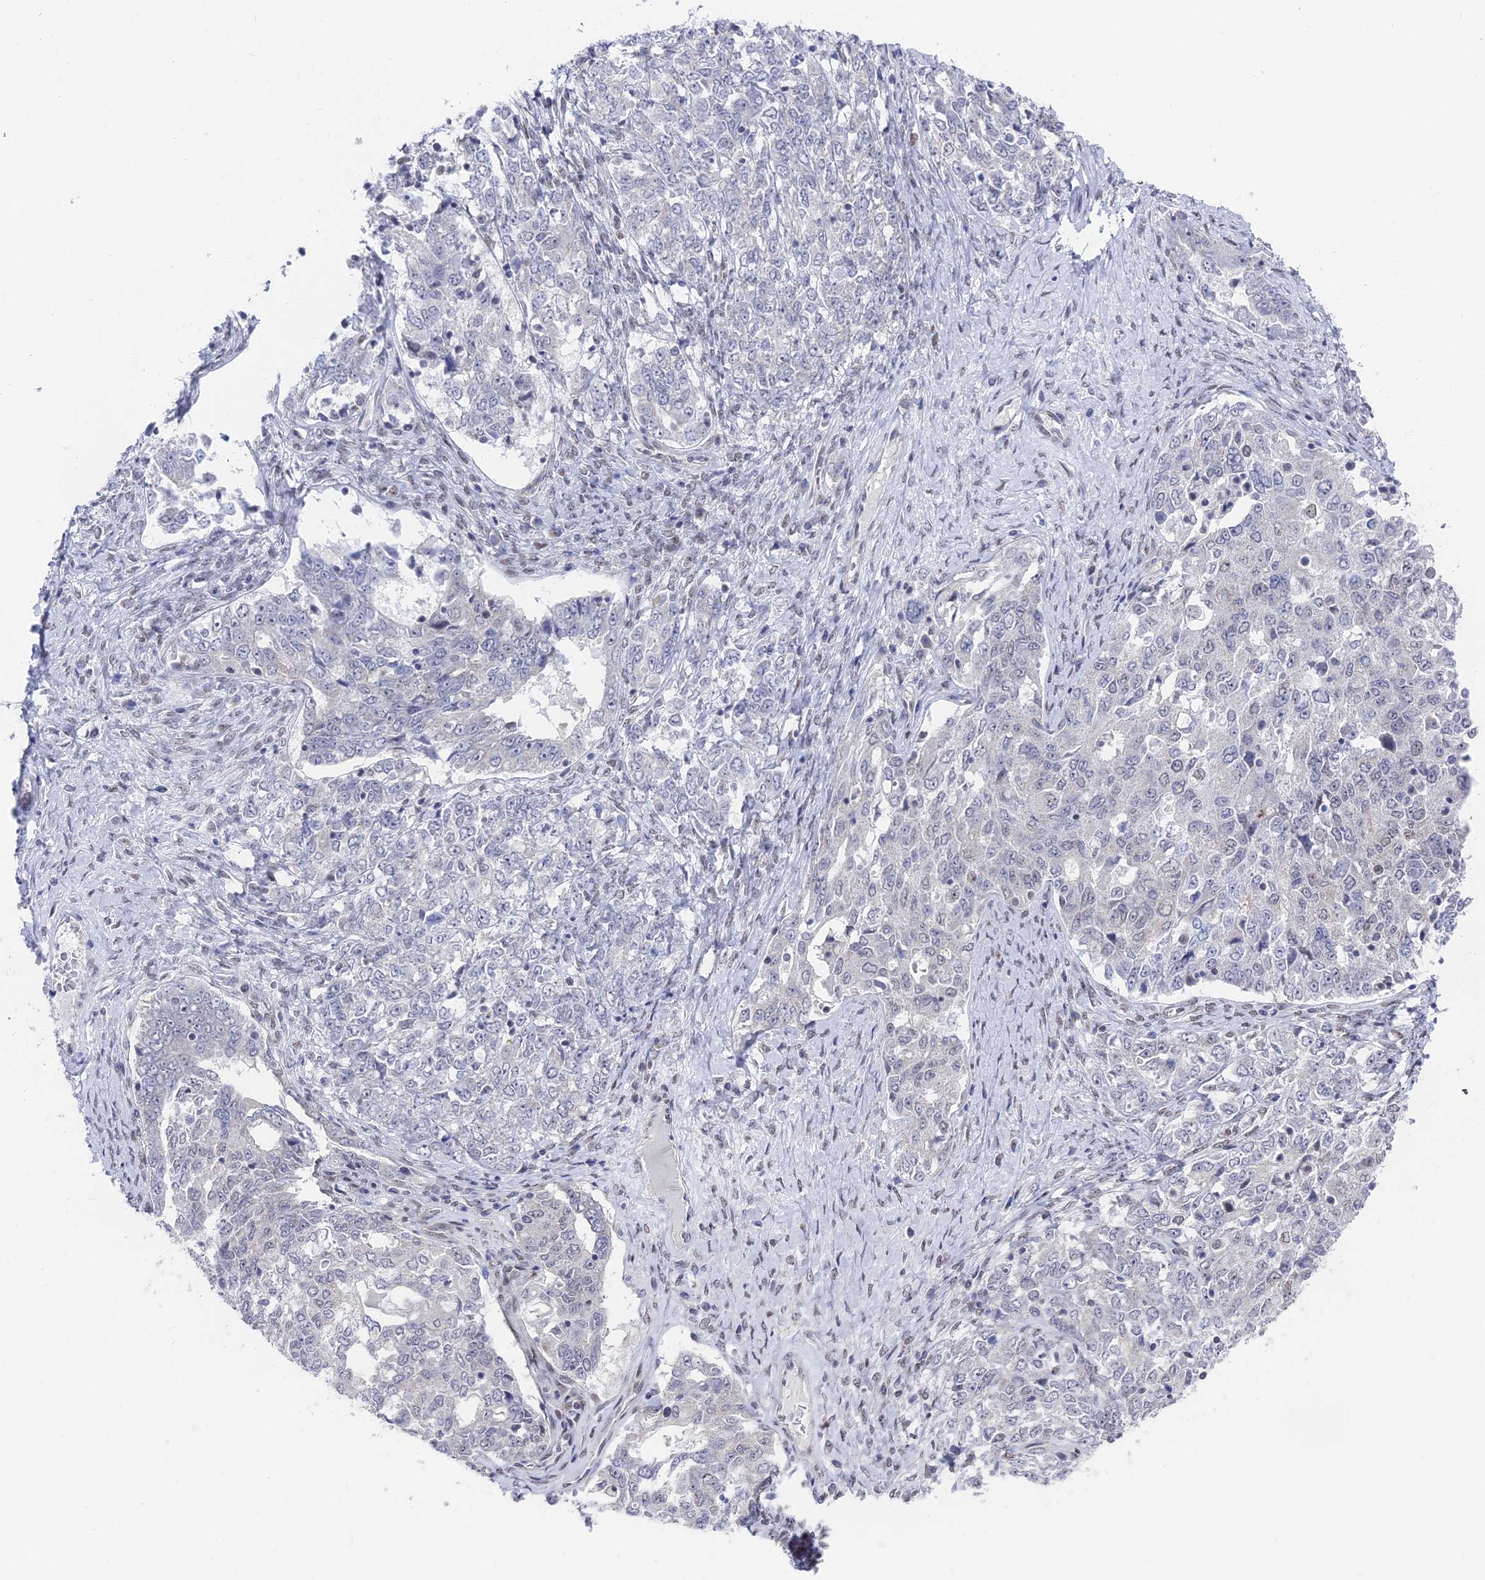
{"staining": {"intensity": "negative", "quantity": "none", "location": "none"}, "tissue": "ovarian cancer", "cell_type": "Tumor cells", "image_type": "cancer", "snomed": [{"axis": "morphology", "description": "Carcinoma, endometroid"}, {"axis": "topography", "description": "Ovary"}], "caption": "Micrograph shows no protein positivity in tumor cells of ovarian endometroid carcinoma tissue.", "gene": "FHIP2A", "patient": {"sex": "female", "age": 62}}